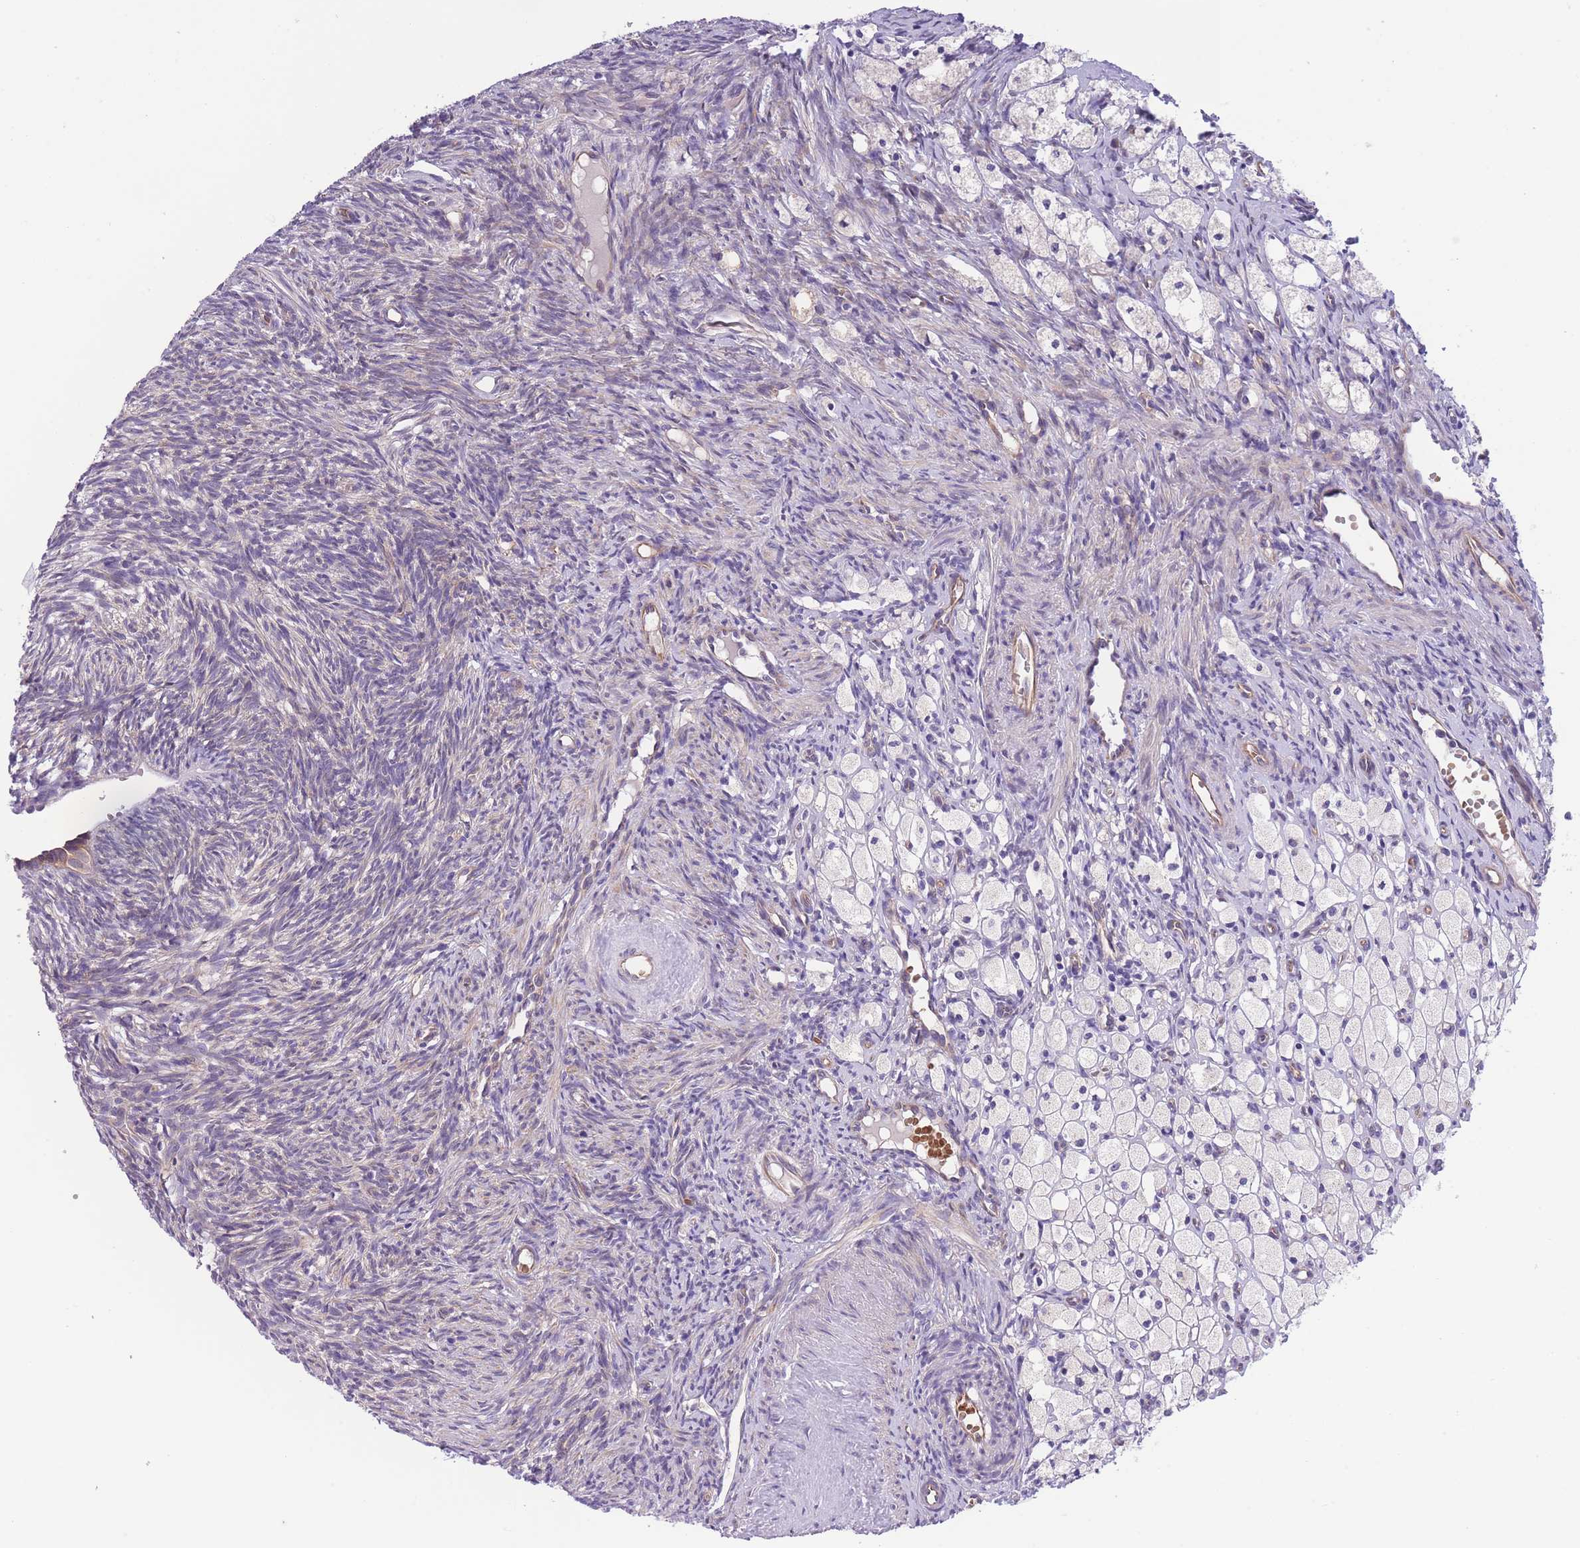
{"staining": {"intensity": "weak", "quantity": "<25%", "location": "cytoplasmic/membranous"}, "tissue": "ovary", "cell_type": "Ovarian stroma cells", "image_type": "normal", "snomed": [{"axis": "morphology", "description": "Normal tissue, NOS"}, {"axis": "topography", "description": "Ovary"}], "caption": "Immunohistochemistry (IHC) micrograph of normal ovary: ovary stained with DAB displays no significant protein positivity in ovarian stroma cells. Nuclei are stained in blue.", "gene": "WWOX", "patient": {"sex": "female", "age": 51}}